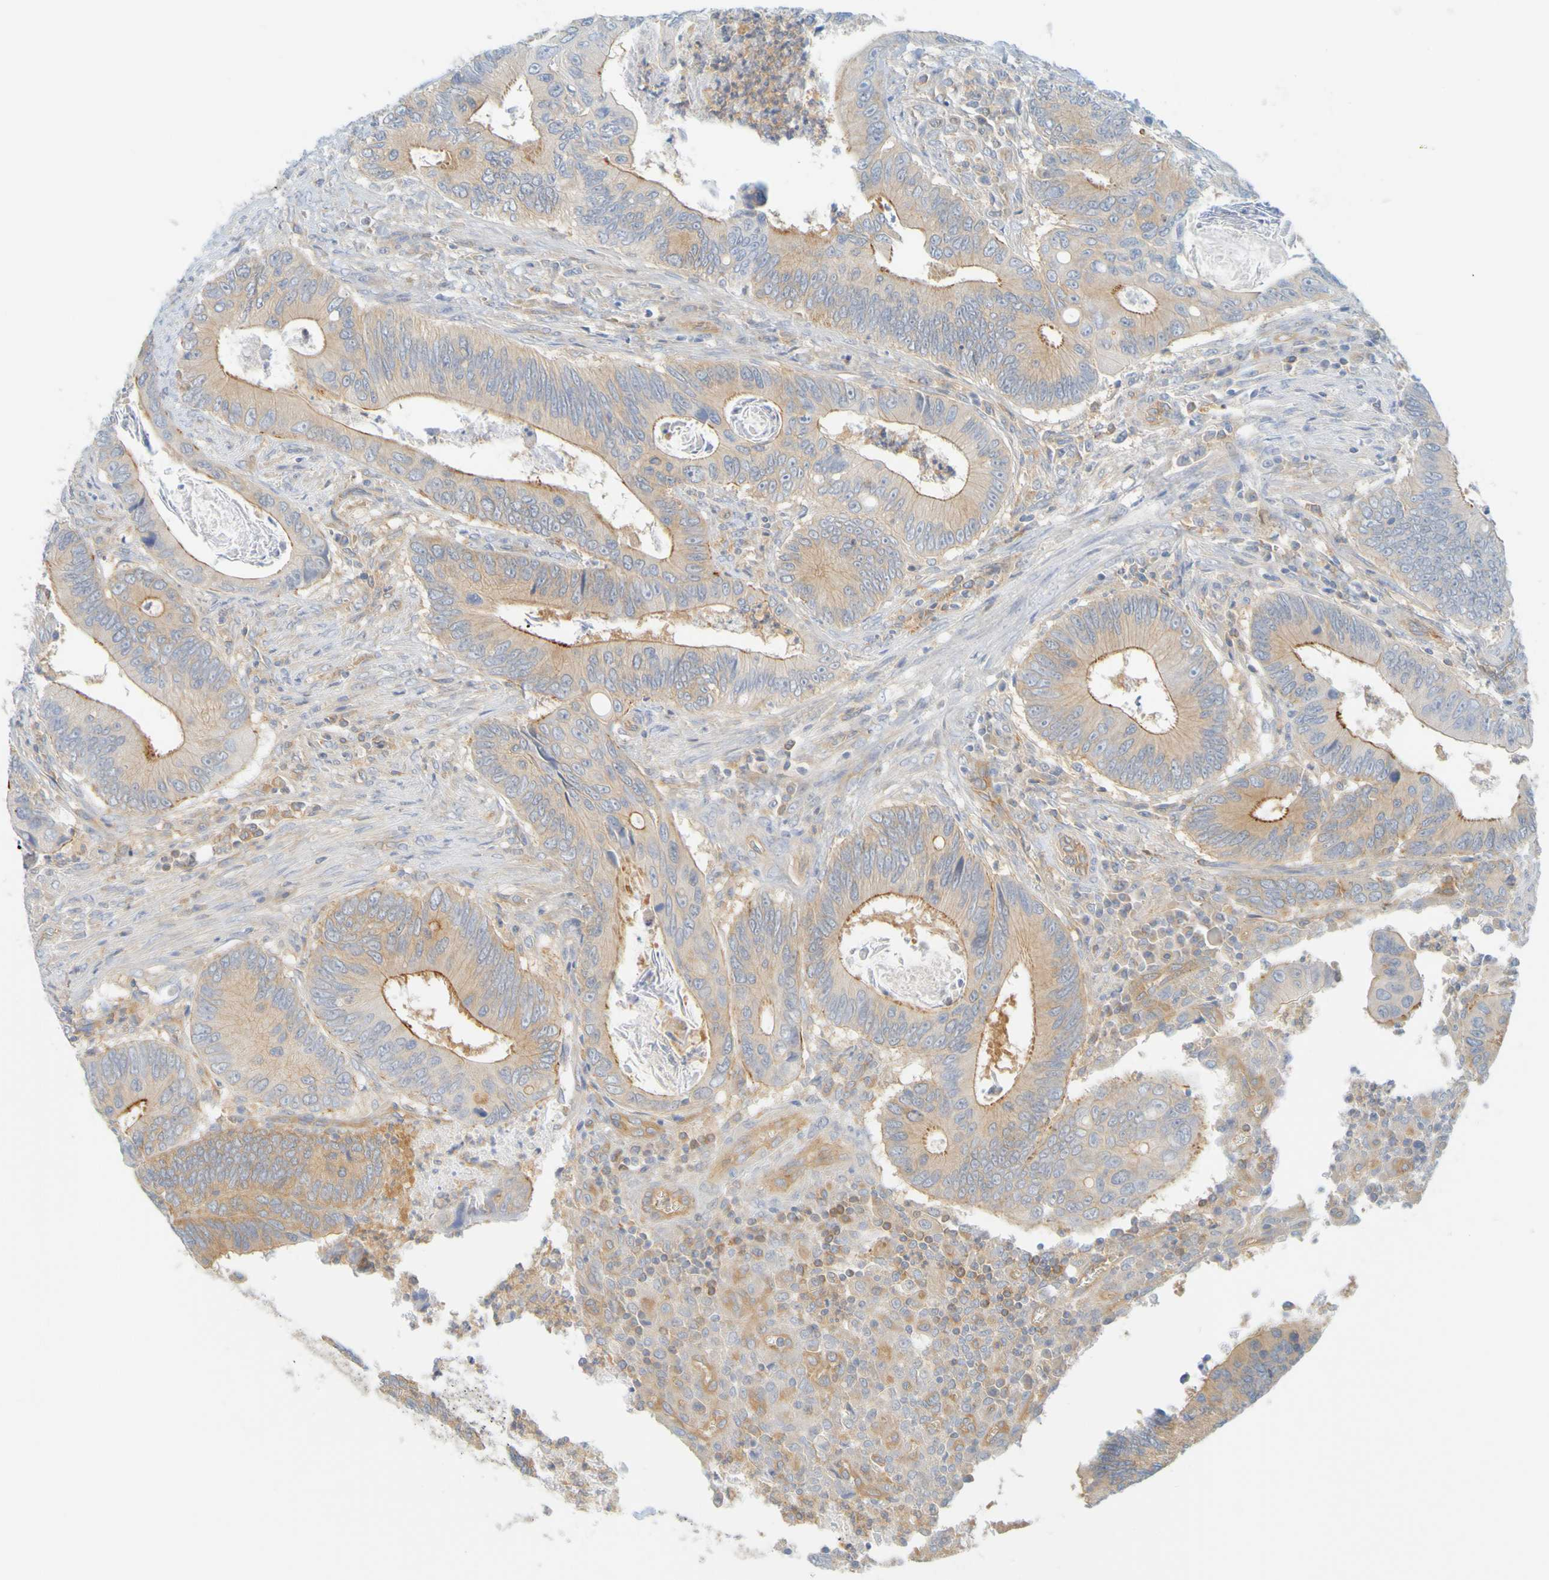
{"staining": {"intensity": "moderate", "quantity": ">75%", "location": "cytoplasmic/membranous"}, "tissue": "colorectal cancer", "cell_type": "Tumor cells", "image_type": "cancer", "snomed": [{"axis": "morphology", "description": "Inflammation, NOS"}, {"axis": "morphology", "description": "Adenocarcinoma, NOS"}, {"axis": "topography", "description": "Colon"}], "caption": "Colorectal cancer was stained to show a protein in brown. There is medium levels of moderate cytoplasmic/membranous expression in about >75% of tumor cells. (Stains: DAB (3,3'-diaminobenzidine) in brown, nuclei in blue, Microscopy: brightfield microscopy at high magnification).", "gene": "APPL1", "patient": {"sex": "male", "age": 72}}